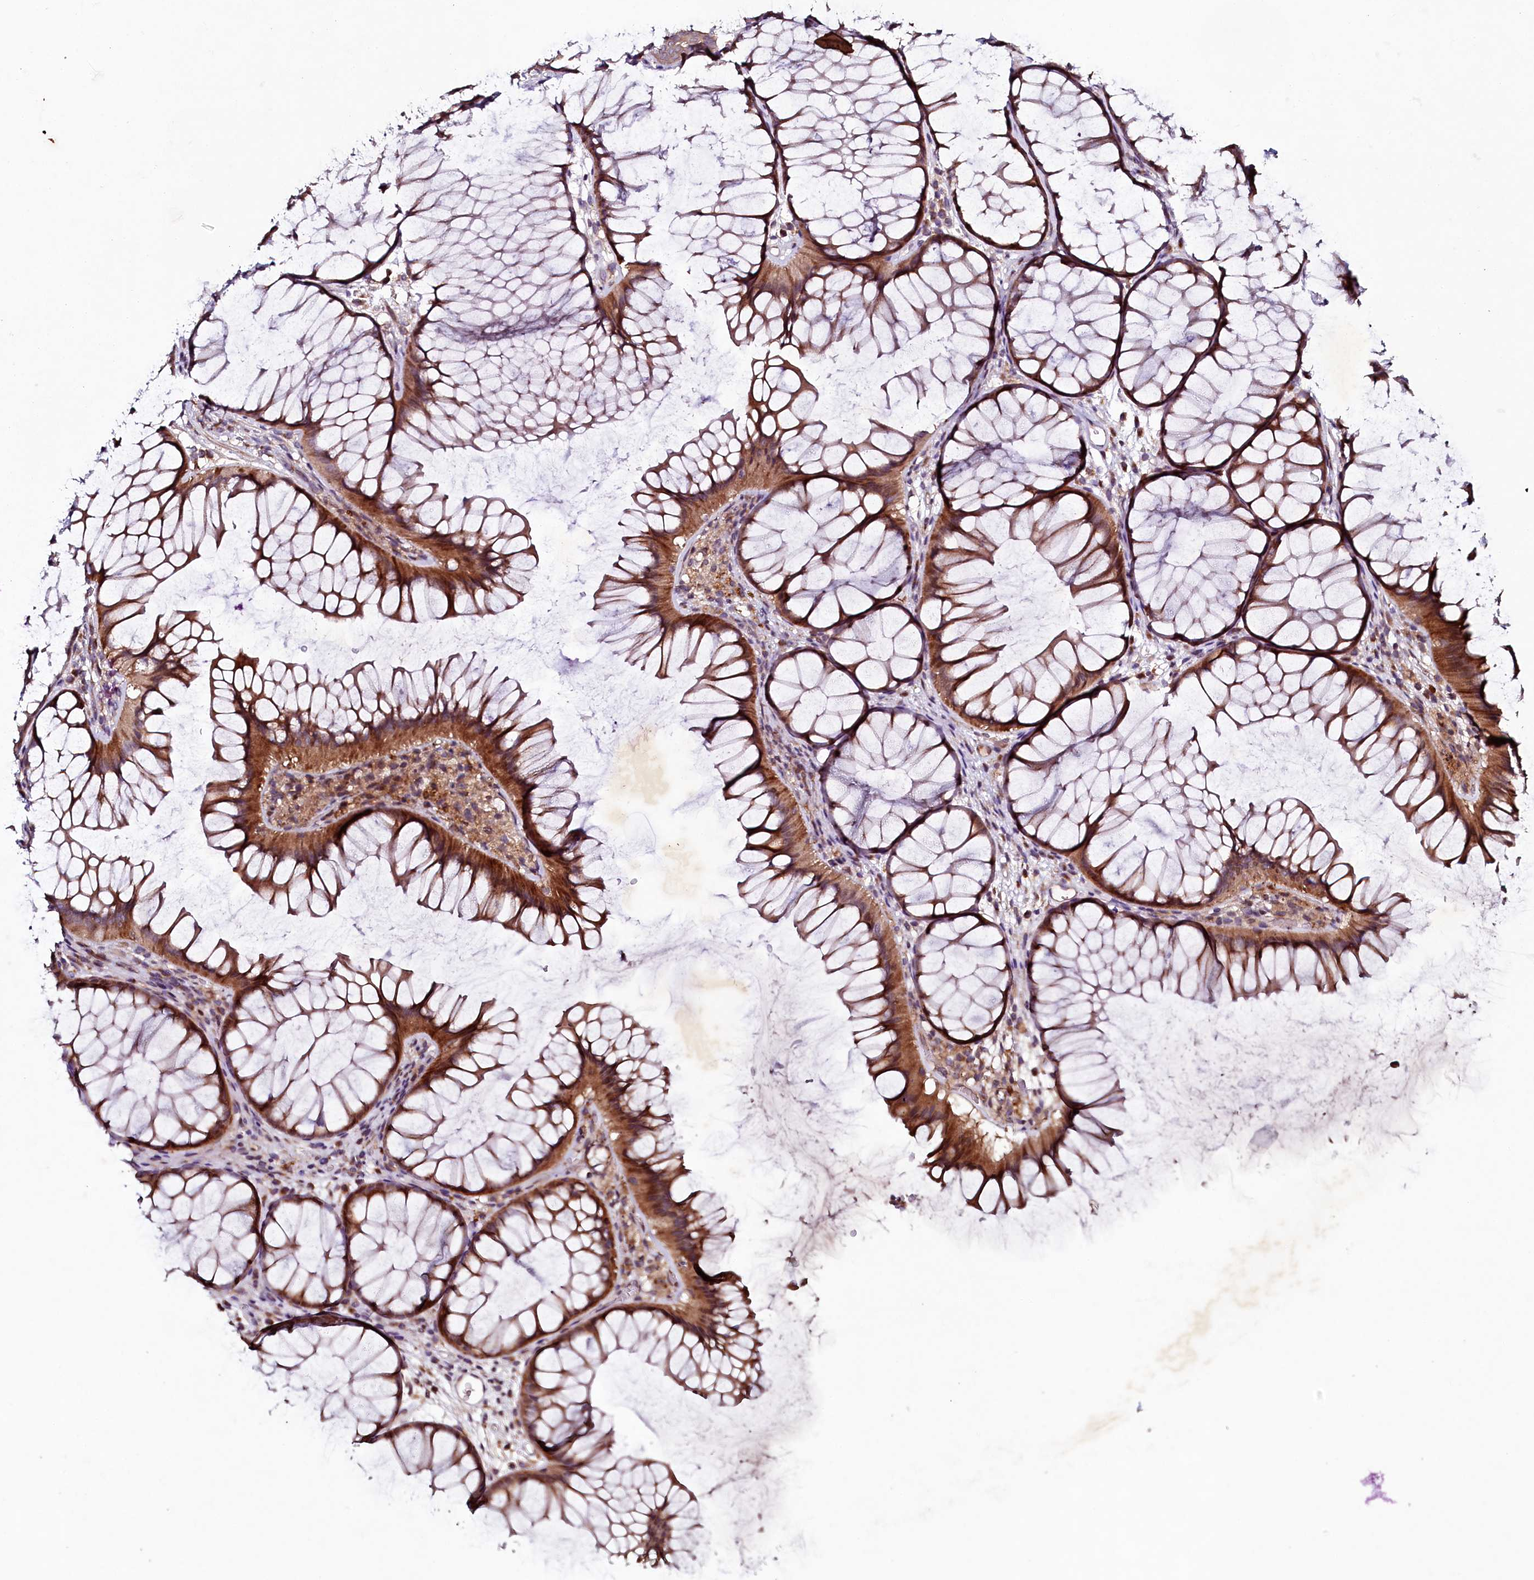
{"staining": {"intensity": "moderate", "quantity": ">75%", "location": "cytoplasmic/membranous"}, "tissue": "colon", "cell_type": "Endothelial cells", "image_type": "normal", "snomed": [{"axis": "morphology", "description": "Normal tissue, NOS"}, {"axis": "topography", "description": "Colon"}], "caption": "IHC image of unremarkable colon: colon stained using immunohistochemistry (IHC) displays medium levels of moderate protein expression localized specifically in the cytoplasmic/membranous of endothelial cells, appearing as a cytoplasmic/membranous brown color.", "gene": "SEC24C", "patient": {"sex": "female", "age": 82}}